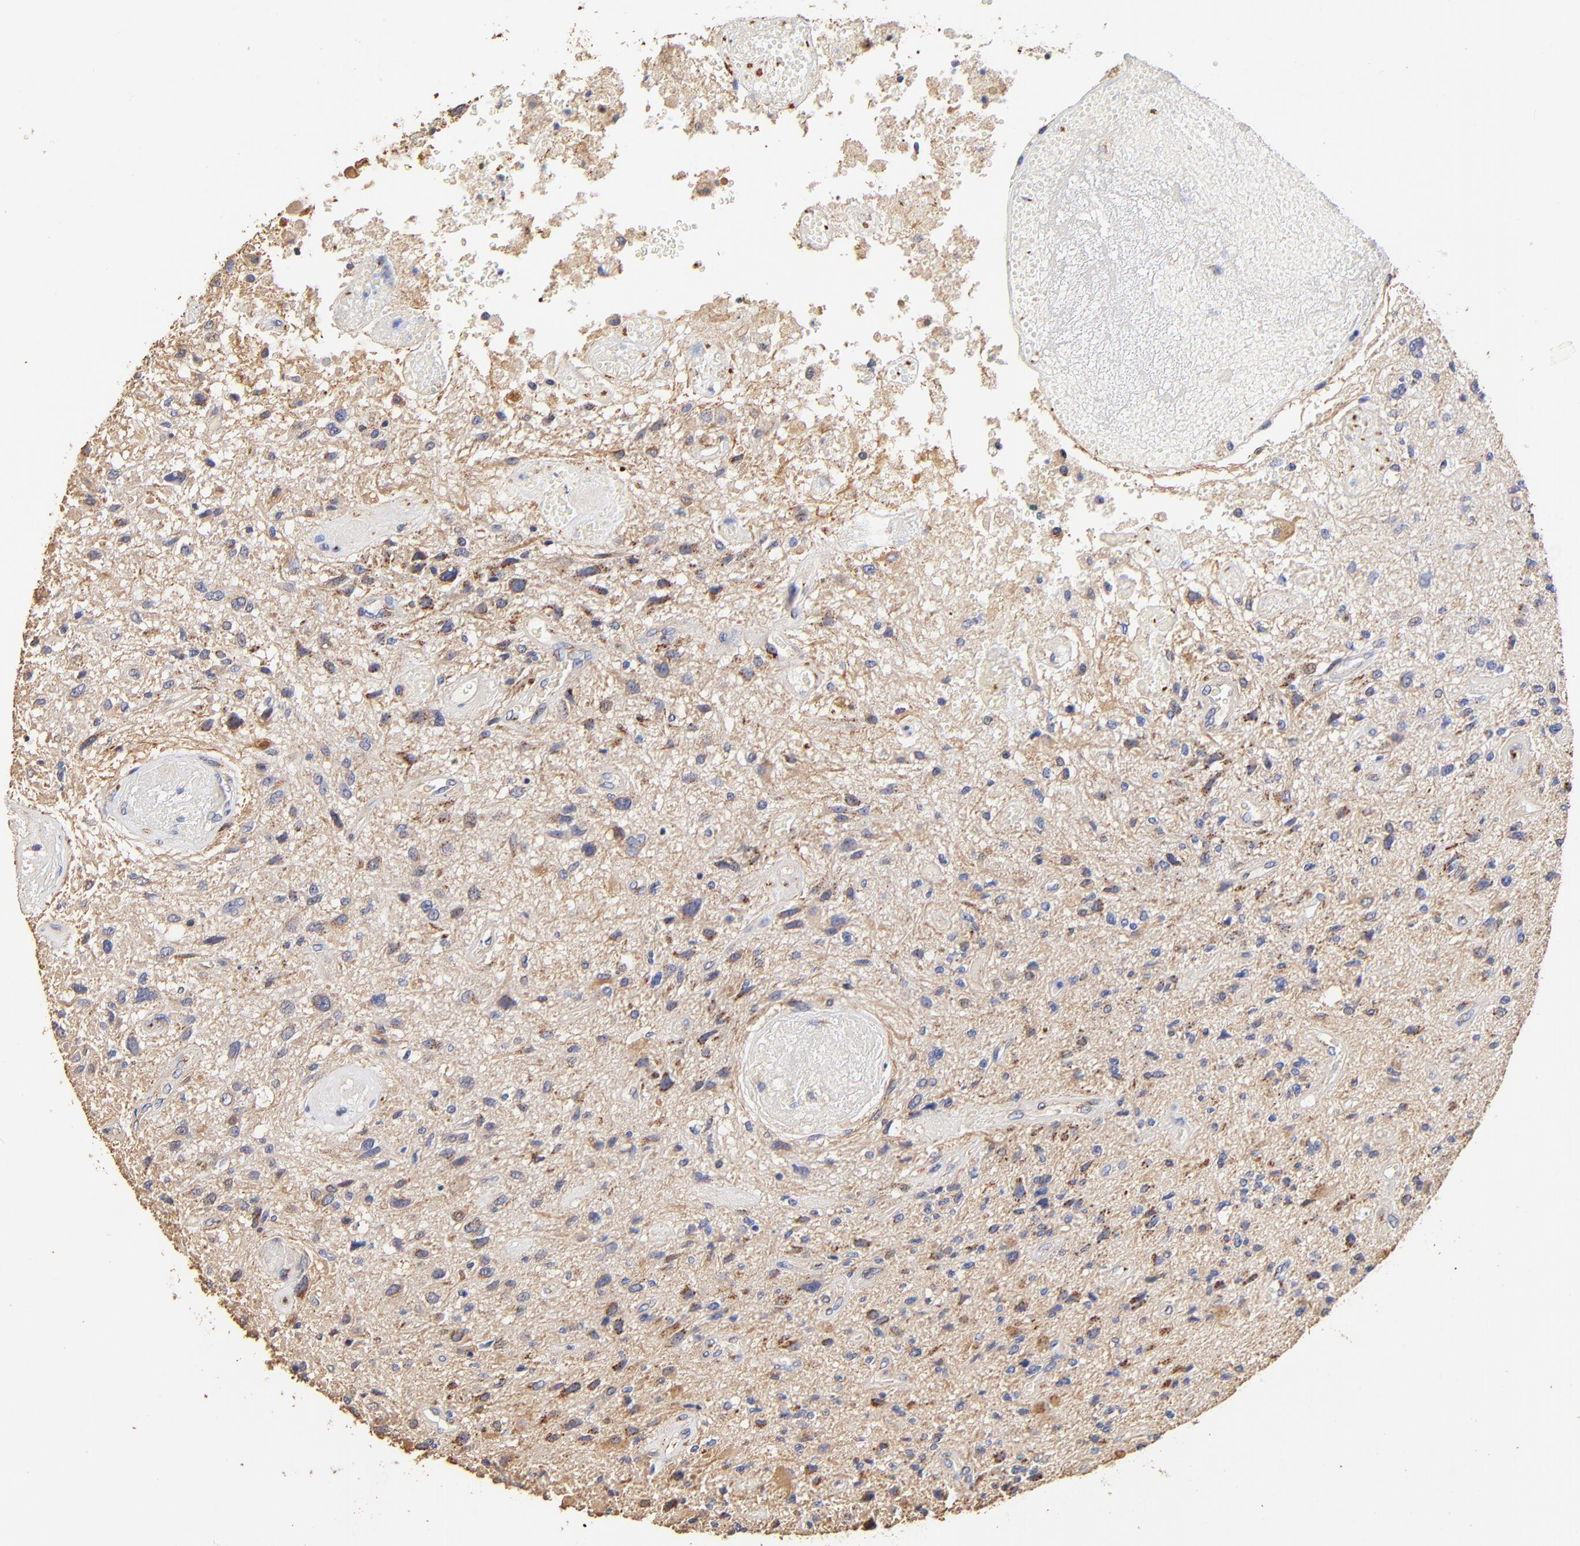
{"staining": {"intensity": "moderate", "quantity": "<25%", "location": "cytoplasmic/membranous"}, "tissue": "glioma", "cell_type": "Tumor cells", "image_type": "cancer", "snomed": [{"axis": "morphology", "description": "Normal tissue, NOS"}, {"axis": "morphology", "description": "Glioma, malignant, High grade"}, {"axis": "topography", "description": "Cerebral cortex"}], "caption": "A brown stain shows moderate cytoplasmic/membranous staining of a protein in glioma tumor cells.", "gene": "FMNL3", "patient": {"sex": "male", "age": 75}}